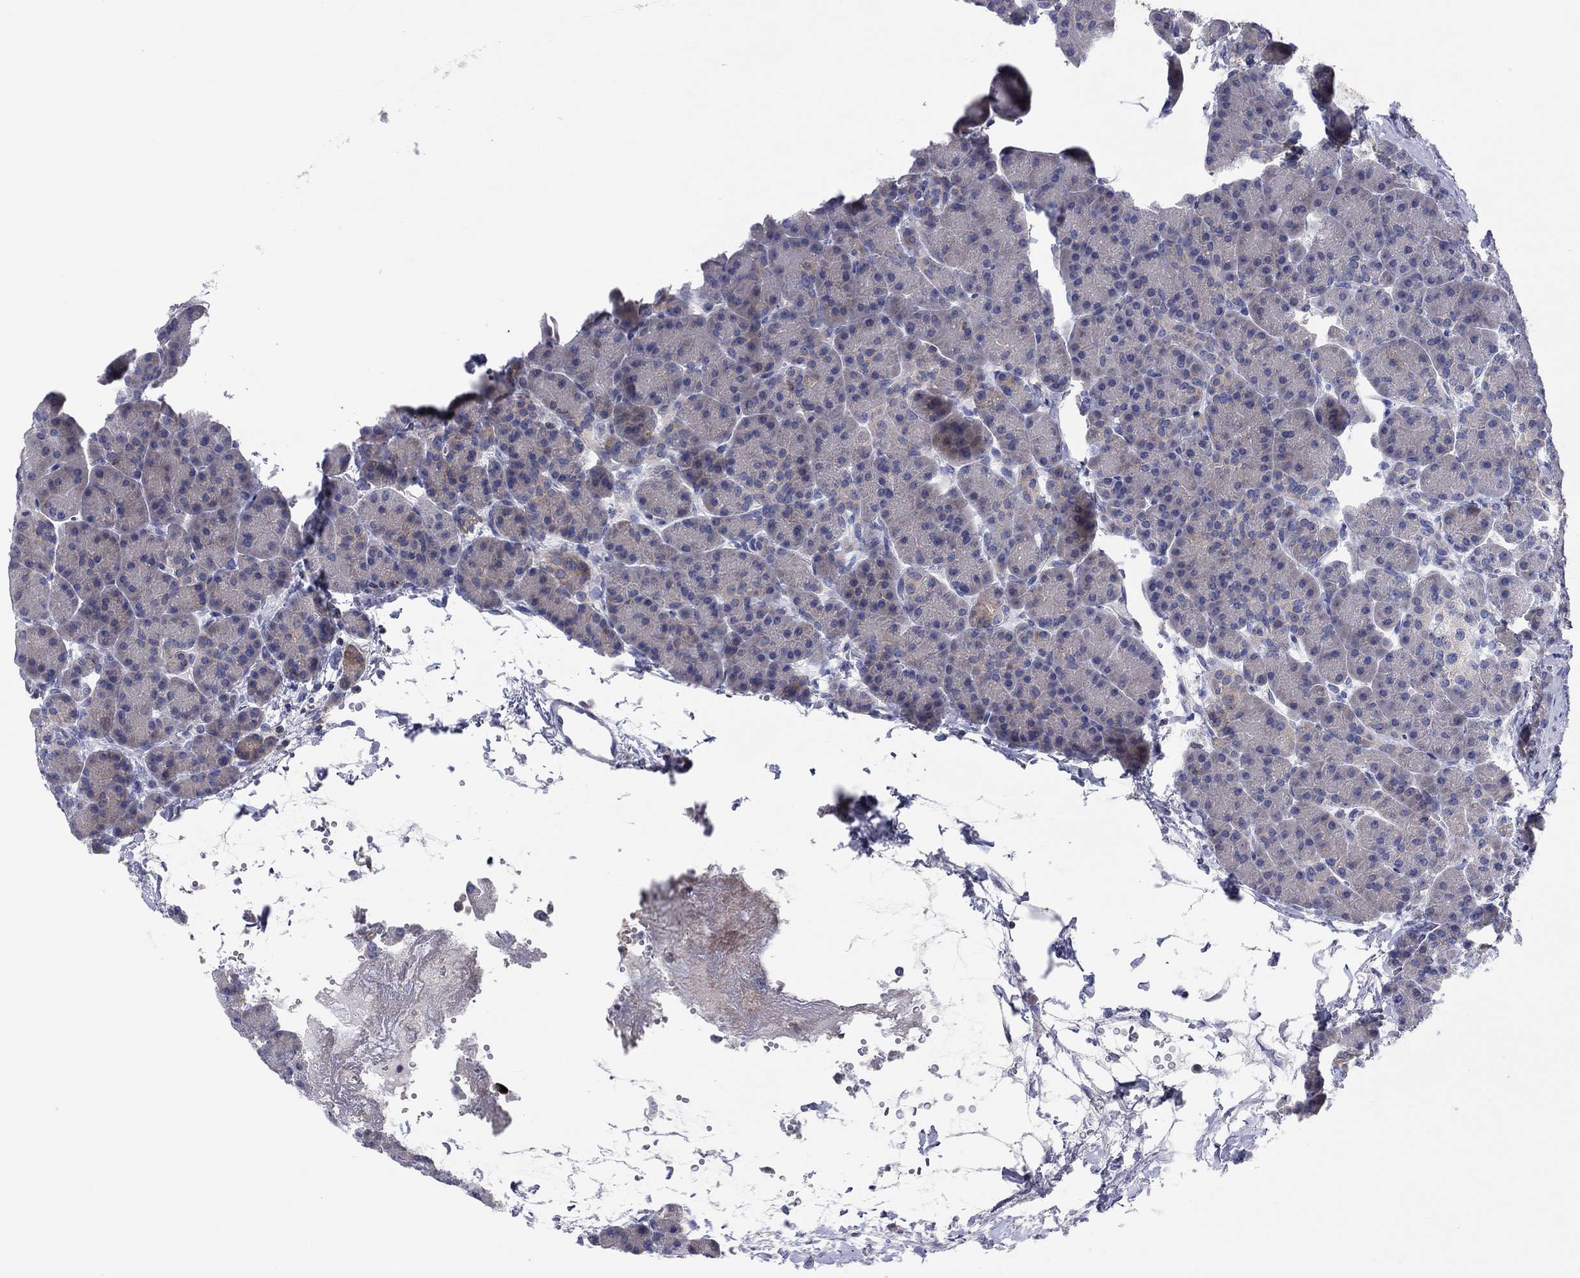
{"staining": {"intensity": "weak", "quantity": "<25%", "location": "cytoplasmic/membranous"}, "tissue": "pancreas", "cell_type": "Exocrine glandular cells", "image_type": "normal", "snomed": [{"axis": "morphology", "description": "Normal tissue, NOS"}, {"axis": "topography", "description": "Pancreas"}], "caption": "Benign pancreas was stained to show a protein in brown. There is no significant staining in exocrine glandular cells.", "gene": "PVR", "patient": {"sex": "female", "age": 63}}